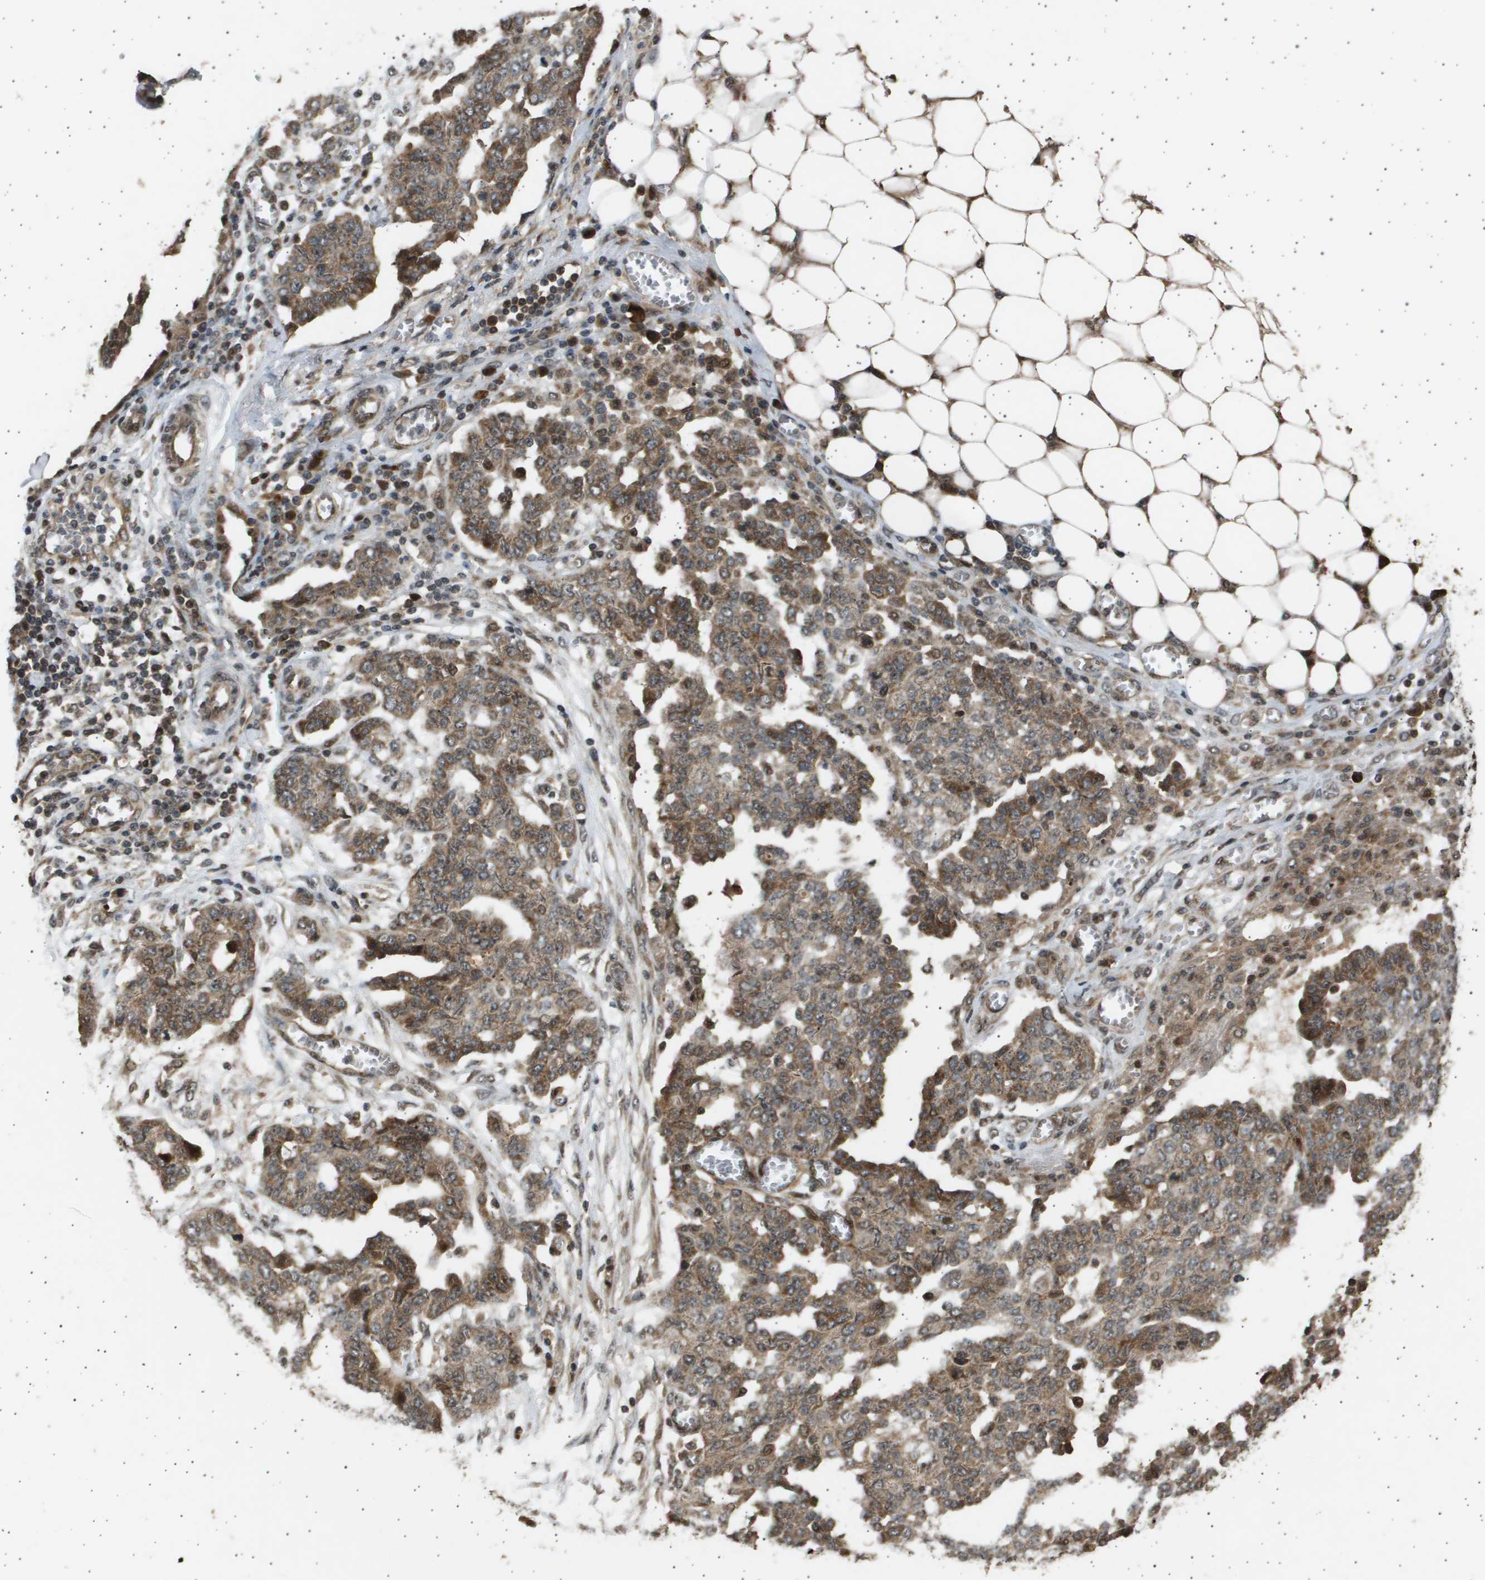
{"staining": {"intensity": "moderate", "quantity": ">75%", "location": "cytoplasmic/membranous,nuclear"}, "tissue": "ovarian cancer", "cell_type": "Tumor cells", "image_type": "cancer", "snomed": [{"axis": "morphology", "description": "Cystadenocarcinoma, serous, NOS"}, {"axis": "topography", "description": "Soft tissue"}, {"axis": "topography", "description": "Ovary"}], "caption": "Moderate cytoplasmic/membranous and nuclear staining for a protein is appreciated in about >75% of tumor cells of ovarian serous cystadenocarcinoma using immunohistochemistry.", "gene": "TNRC6A", "patient": {"sex": "female", "age": 57}}